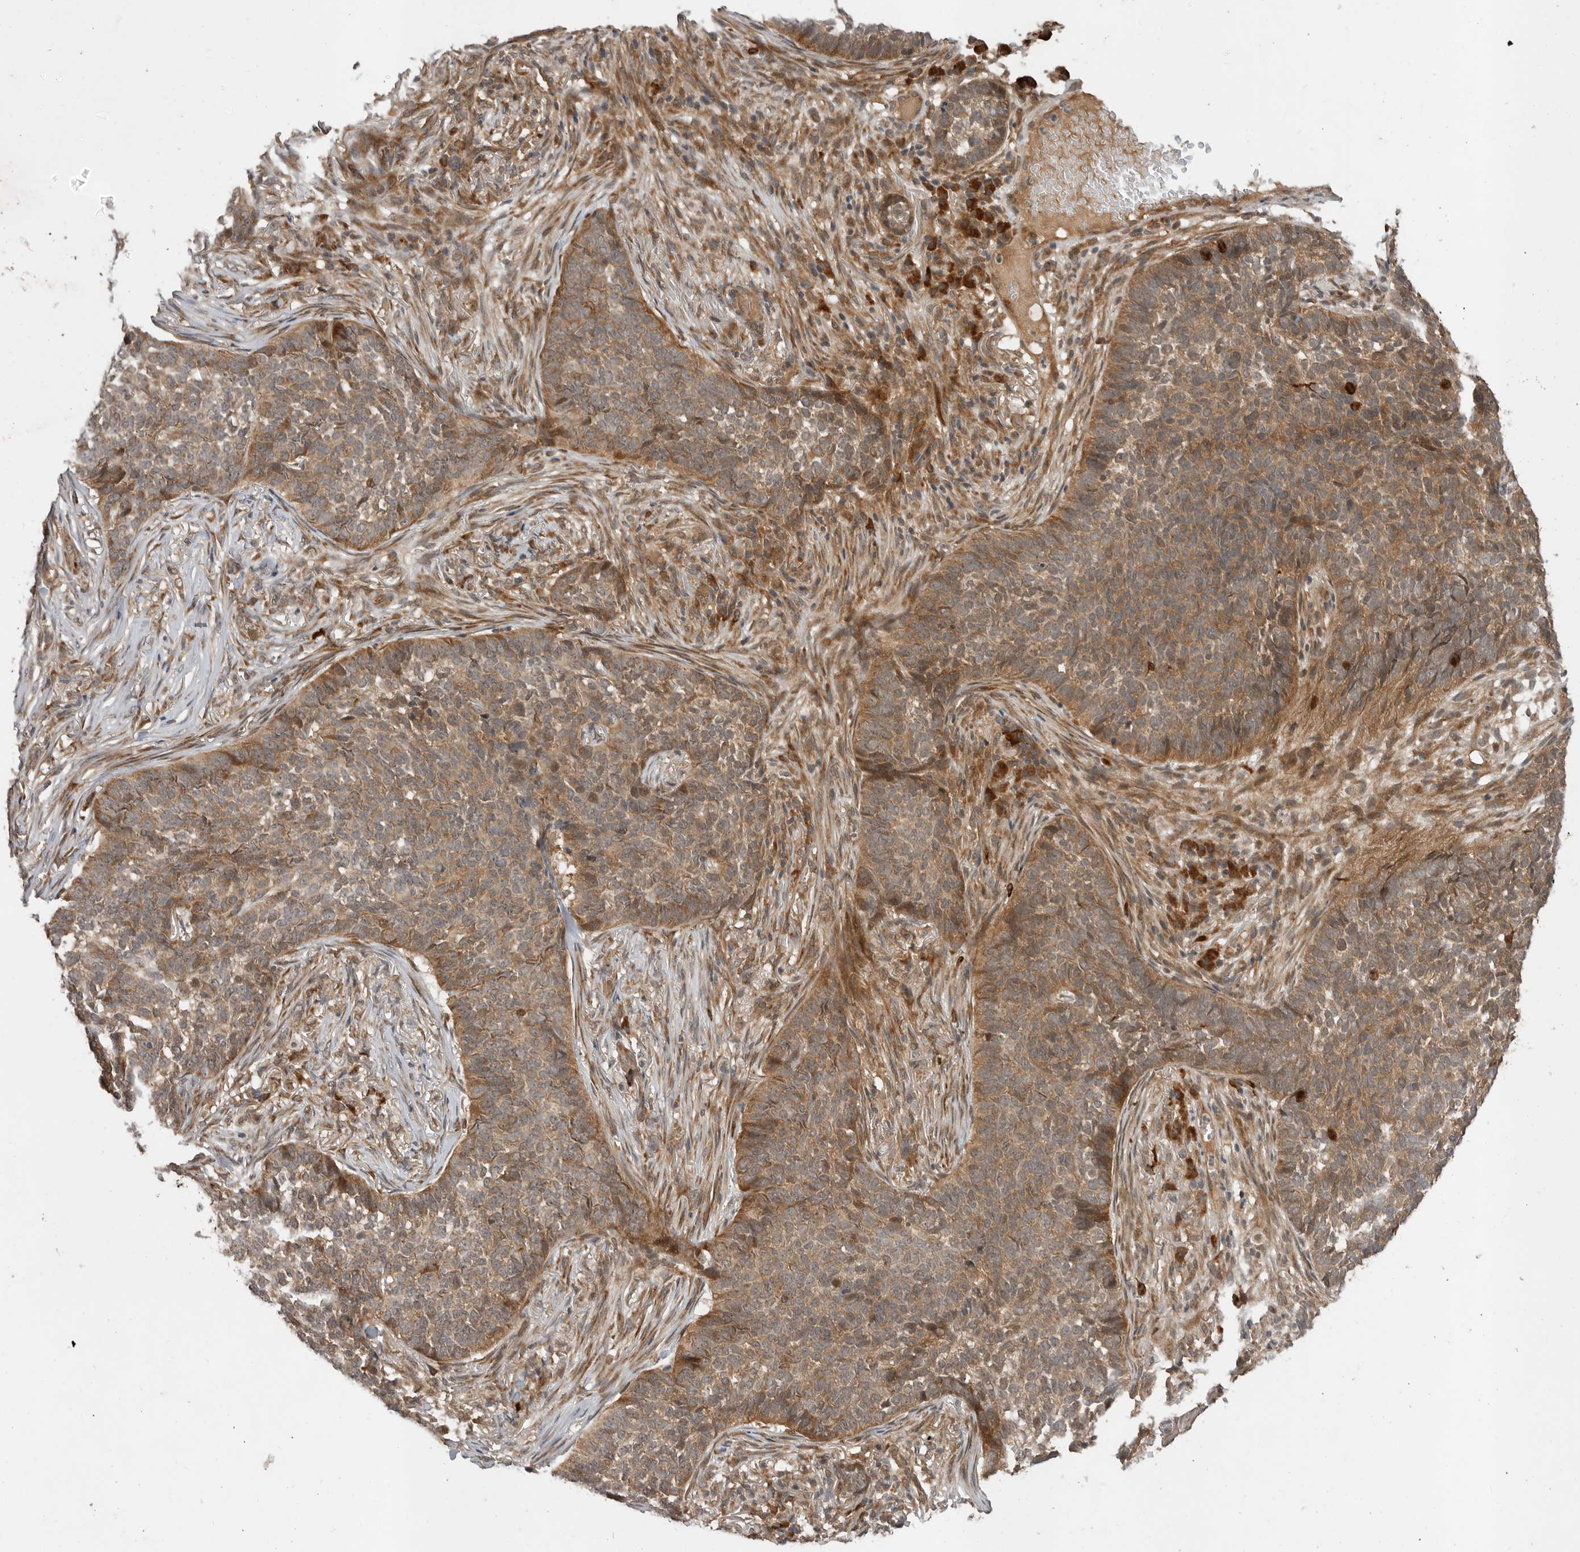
{"staining": {"intensity": "moderate", "quantity": ">75%", "location": "cytoplasmic/membranous"}, "tissue": "skin cancer", "cell_type": "Tumor cells", "image_type": "cancer", "snomed": [{"axis": "morphology", "description": "Basal cell carcinoma"}, {"axis": "topography", "description": "Skin"}], "caption": "Protein expression analysis of human skin cancer (basal cell carcinoma) reveals moderate cytoplasmic/membranous staining in approximately >75% of tumor cells.", "gene": "OSBPL9", "patient": {"sex": "male", "age": 85}}